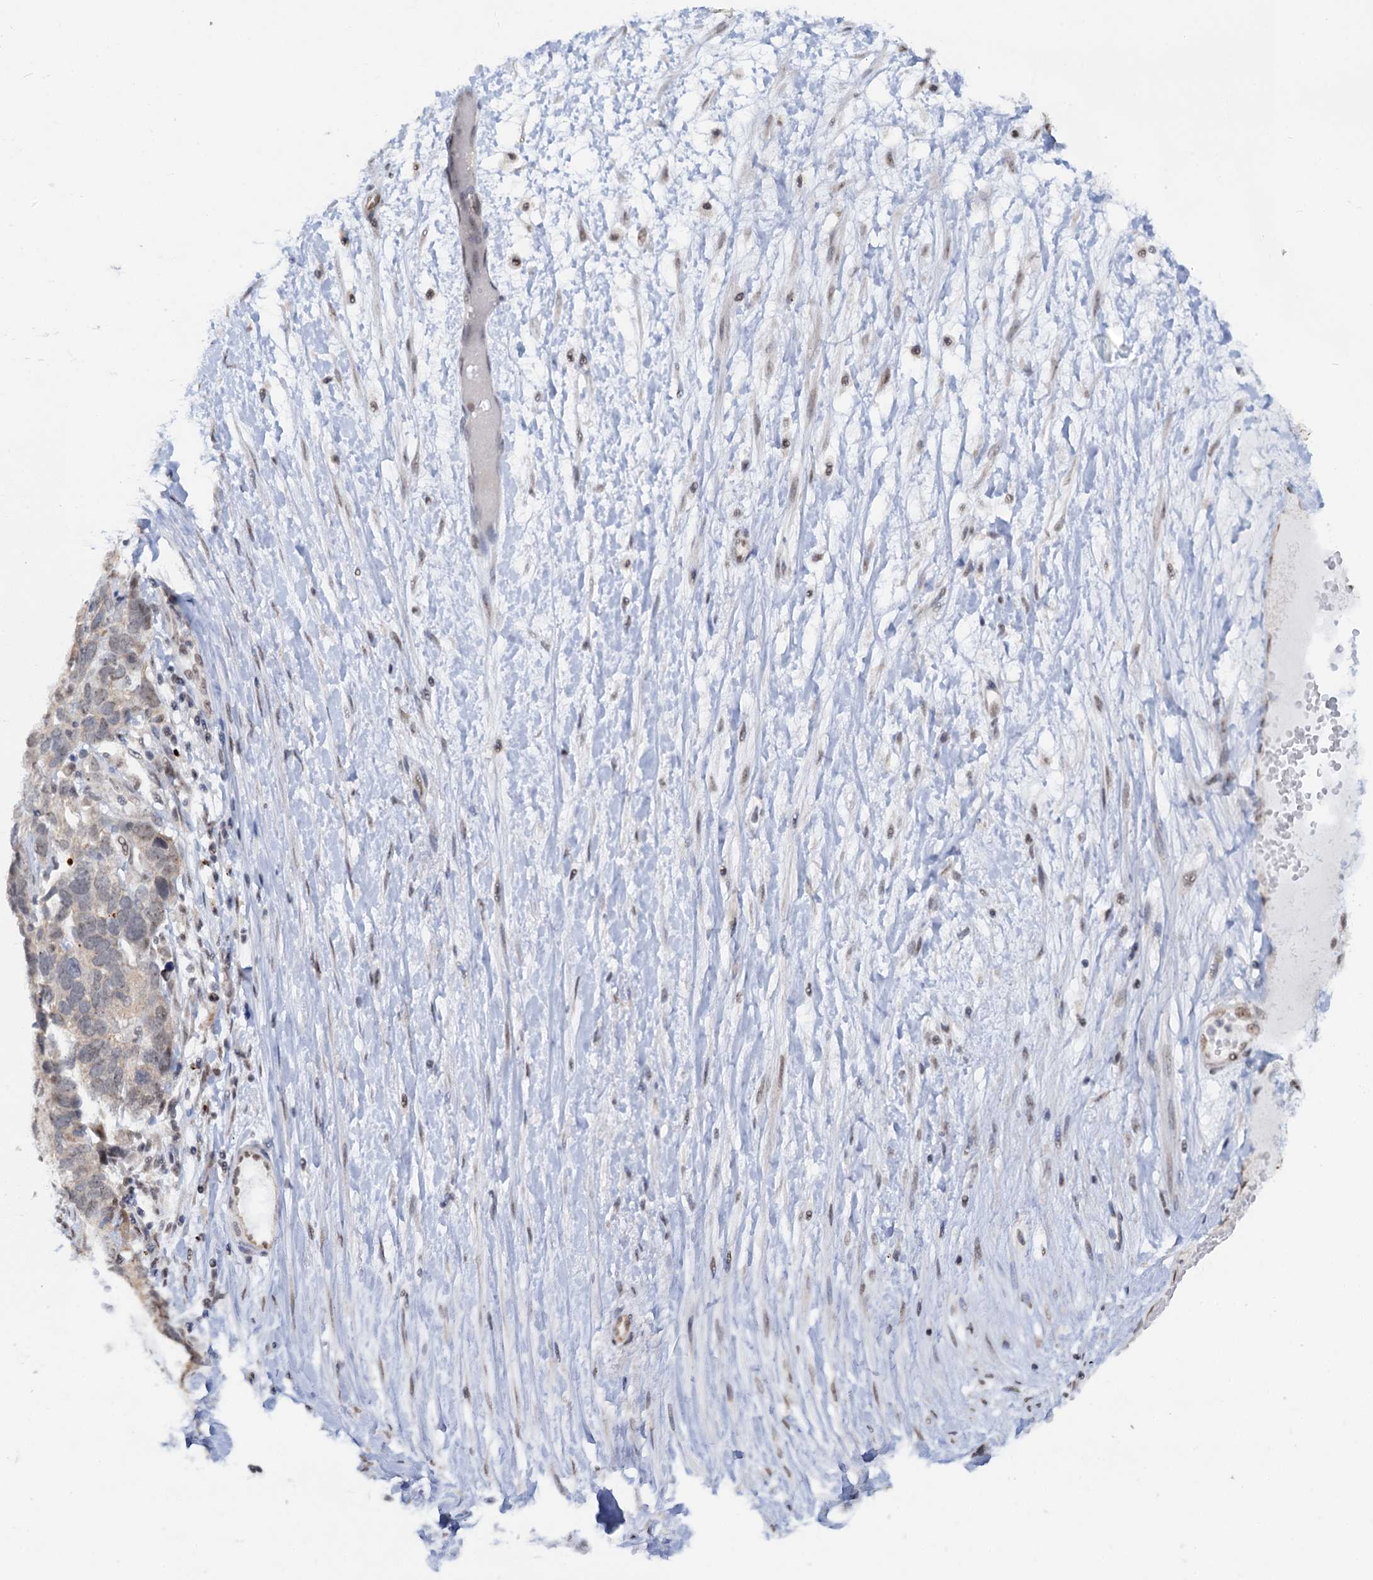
{"staining": {"intensity": "negative", "quantity": "none", "location": "none"}, "tissue": "ovarian cancer", "cell_type": "Tumor cells", "image_type": "cancer", "snomed": [{"axis": "morphology", "description": "Cystadenocarcinoma, serous, NOS"}, {"axis": "topography", "description": "Ovary"}], "caption": "Tumor cells show no significant positivity in ovarian serous cystadenocarcinoma.", "gene": "NAT10", "patient": {"sex": "female", "age": 54}}